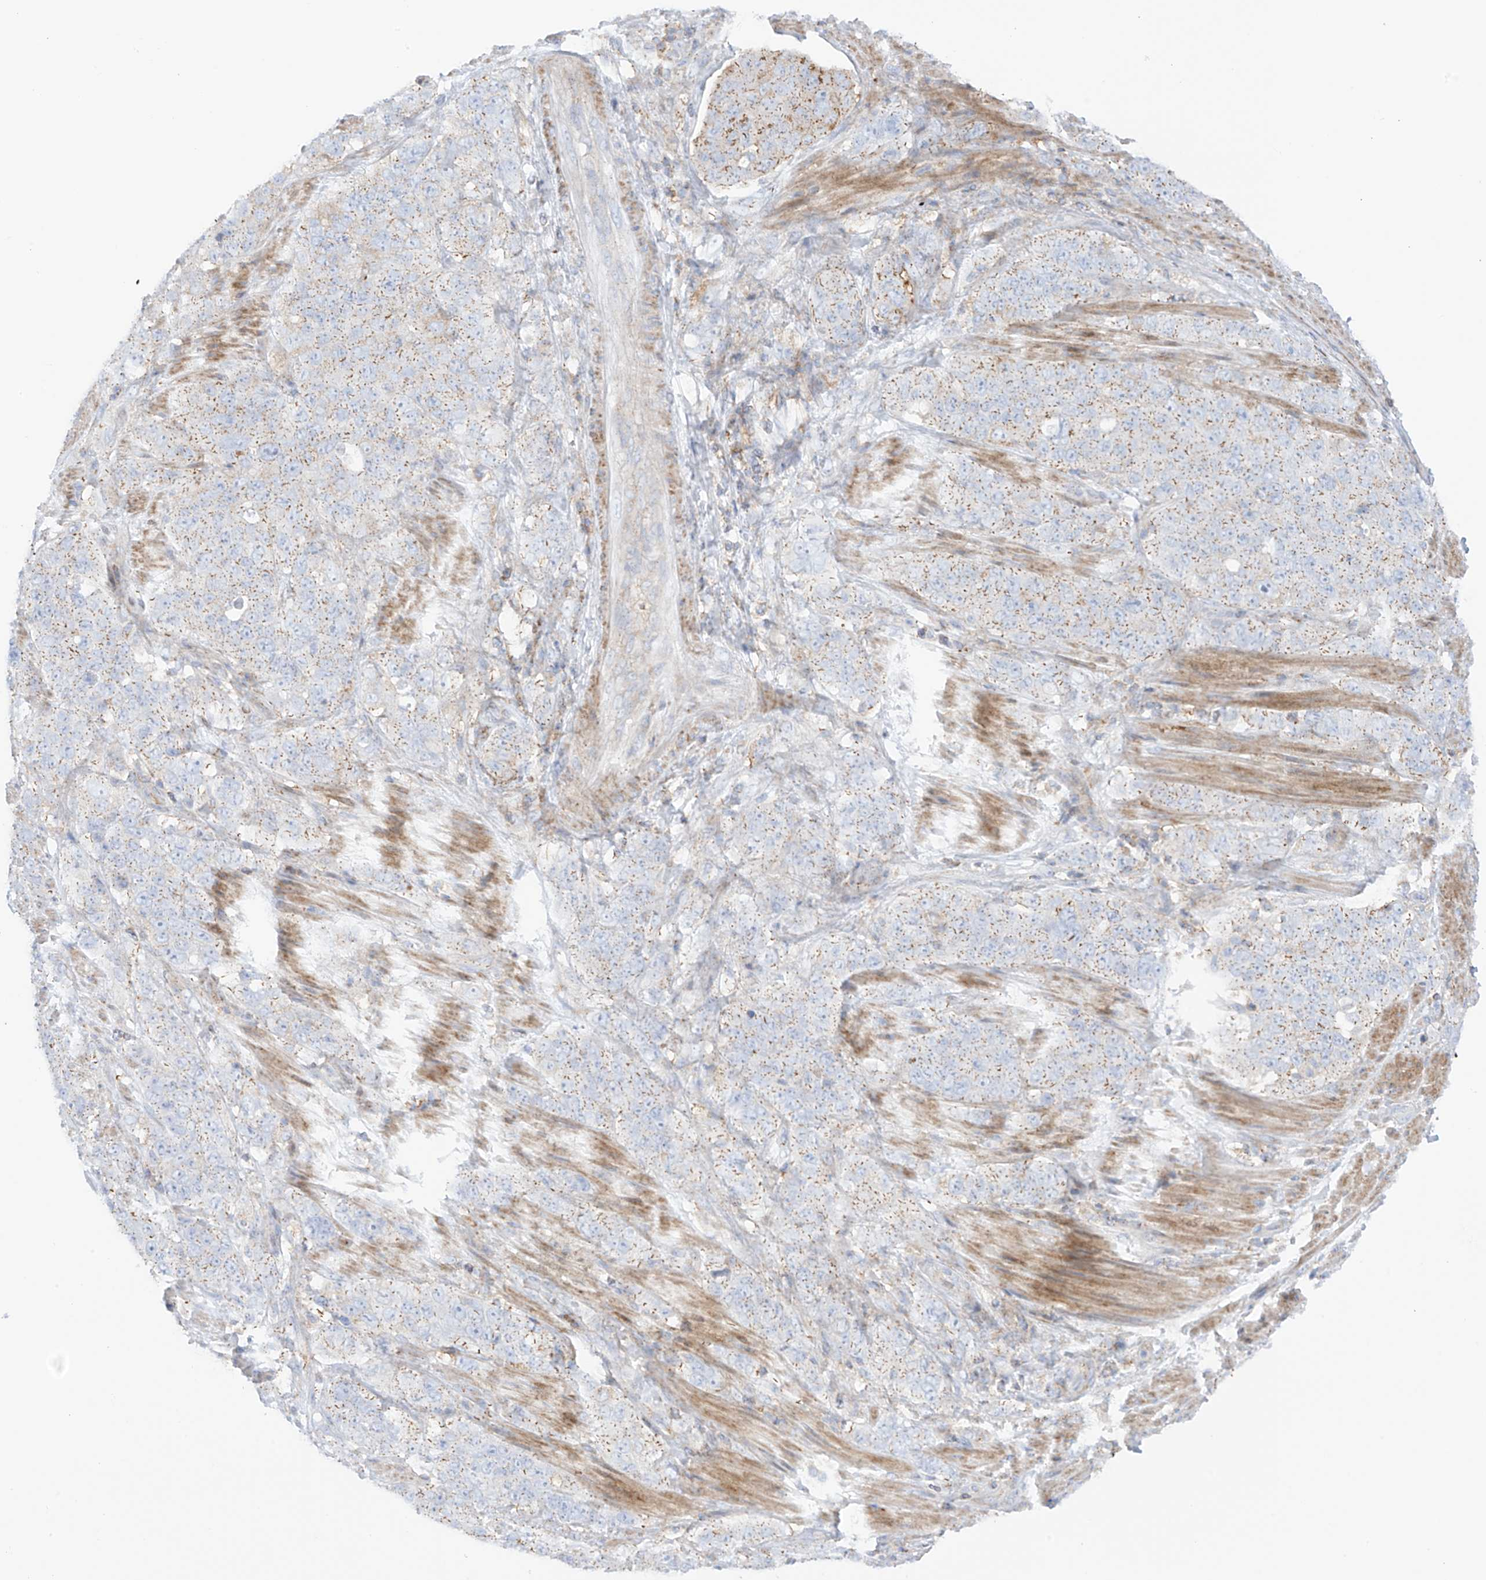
{"staining": {"intensity": "moderate", "quantity": ">75%", "location": "cytoplasmic/membranous"}, "tissue": "stomach cancer", "cell_type": "Tumor cells", "image_type": "cancer", "snomed": [{"axis": "morphology", "description": "Adenocarcinoma, NOS"}, {"axis": "topography", "description": "Stomach"}], "caption": "A brown stain highlights moderate cytoplasmic/membranous positivity of a protein in human stomach cancer (adenocarcinoma) tumor cells. (Brightfield microscopy of DAB IHC at high magnification).", "gene": "XKR3", "patient": {"sex": "male", "age": 48}}